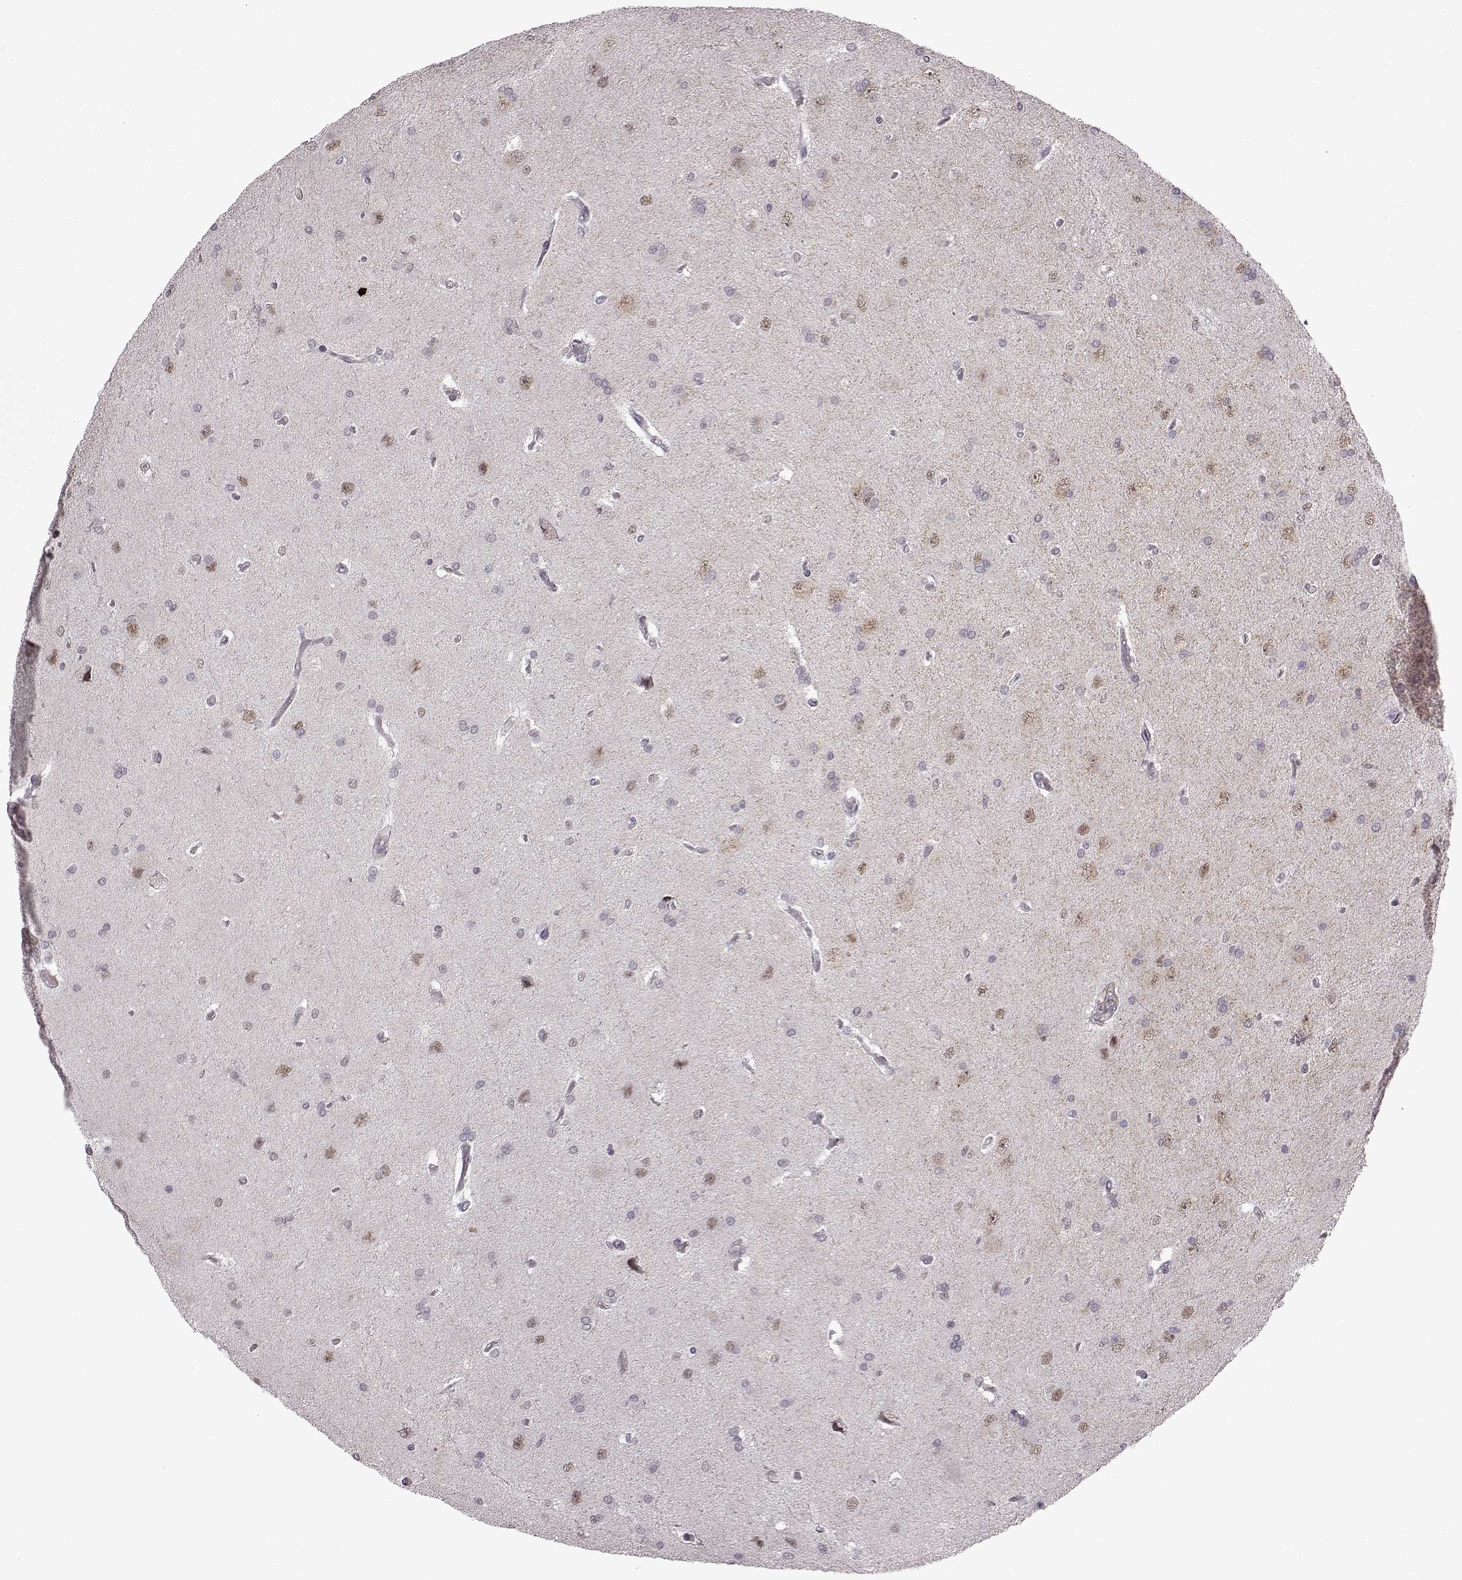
{"staining": {"intensity": "negative", "quantity": "none", "location": "none"}, "tissue": "glioma", "cell_type": "Tumor cells", "image_type": "cancer", "snomed": [{"axis": "morphology", "description": "Glioma, malignant, High grade"}, {"axis": "topography", "description": "Cerebral cortex"}], "caption": "Immunohistochemical staining of human glioma demonstrates no significant expression in tumor cells. (Brightfield microscopy of DAB (3,3'-diaminobenzidine) immunohistochemistry at high magnification).", "gene": "SYNPO2", "patient": {"sex": "male", "age": 70}}